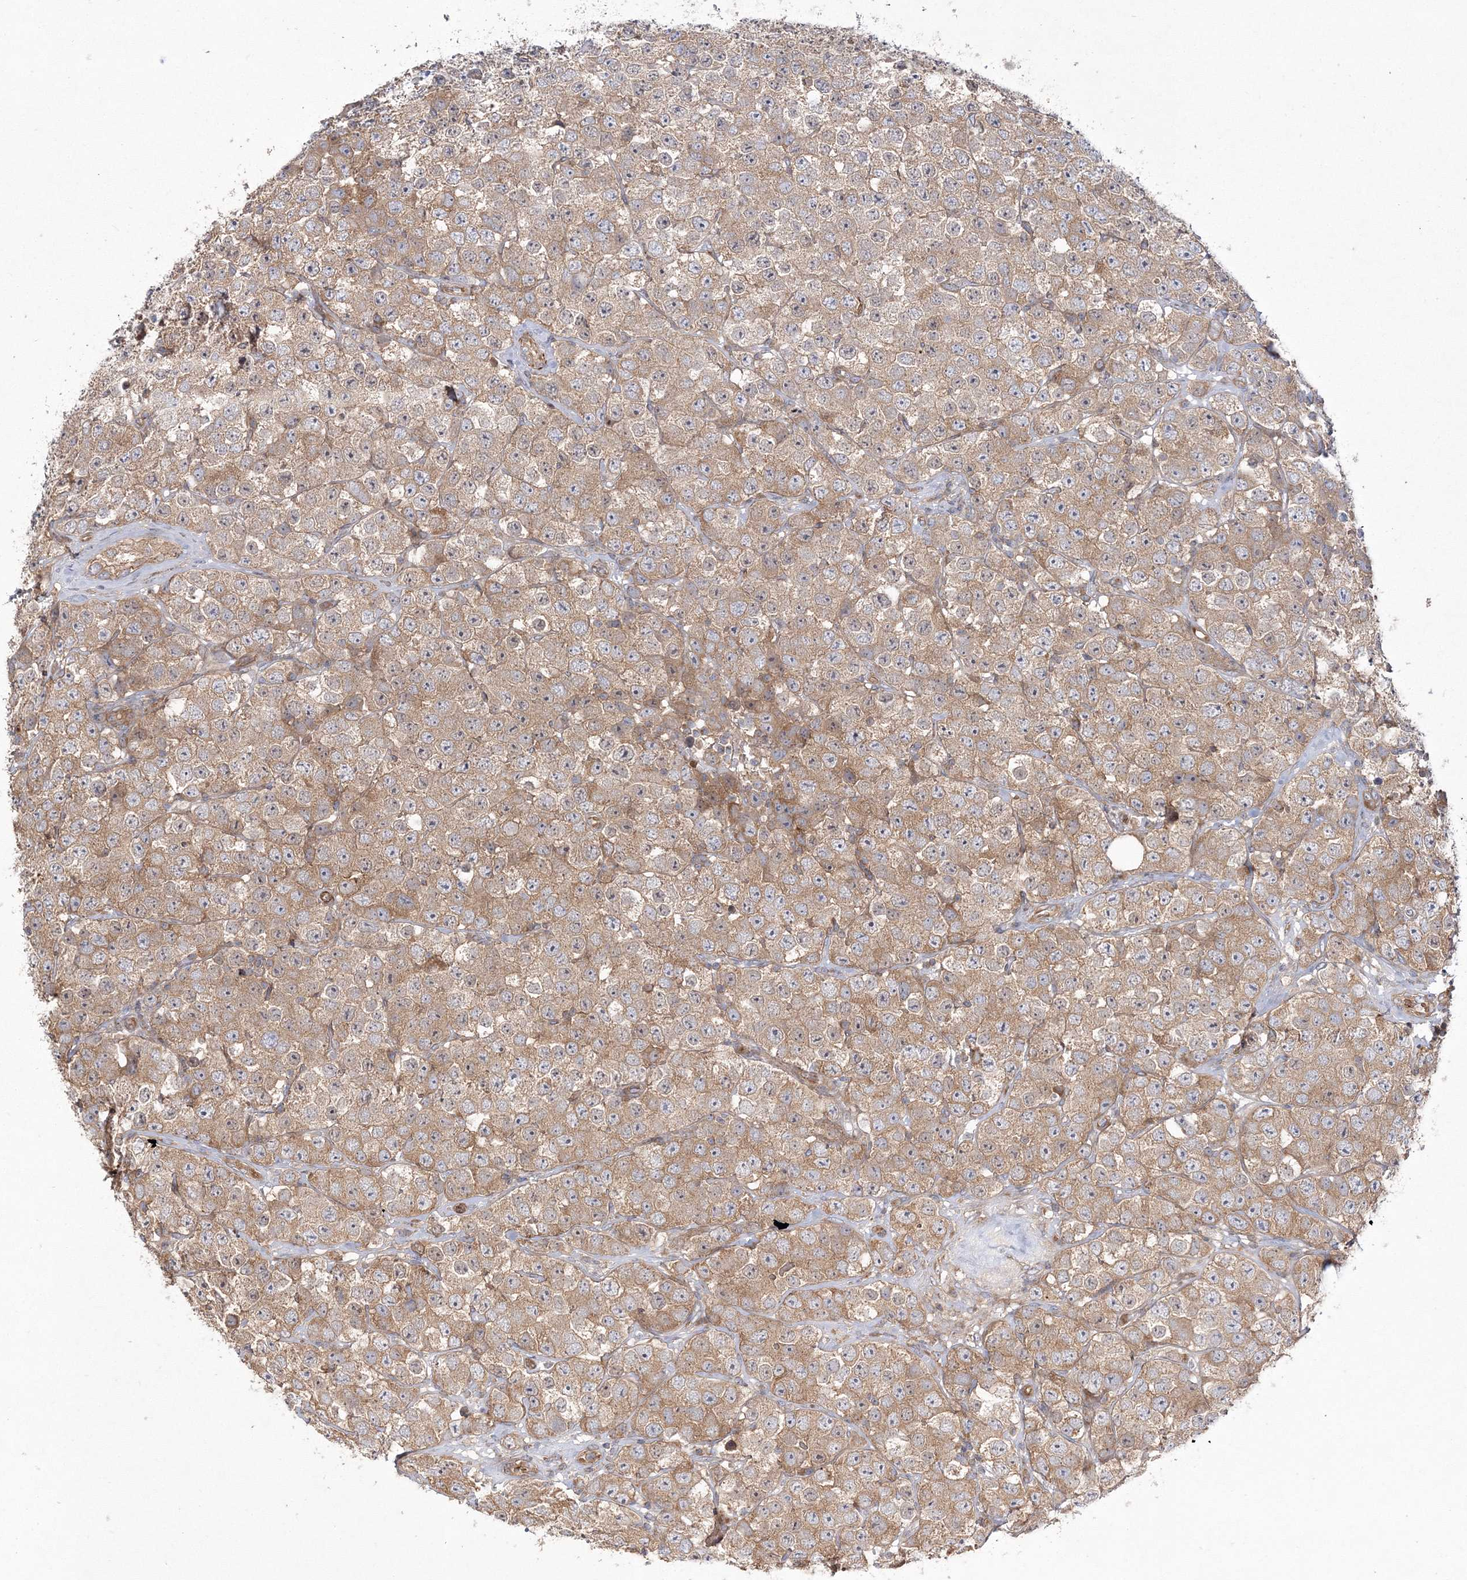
{"staining": {"intensity": "weak", "quantity": ">75%", "location": "cytoplasmic/membranous"}, "tissue": "testis cancer", "cell_type": "Tumor cells", "image_type": "cancer", "snomed": [{"axis": "morphology", "description": "Seminoma, NOS"}, {"axis": "topography", "description": "Testis"}], "caption": "About >75% of tumor cells in human seminoma (testis) show weak cytoplasmic/membranous protein staining as visualized by brown immunohistochemical staining.", "gene": "ZSWIM6", "patient": {"sex": "male", "age": 28}}